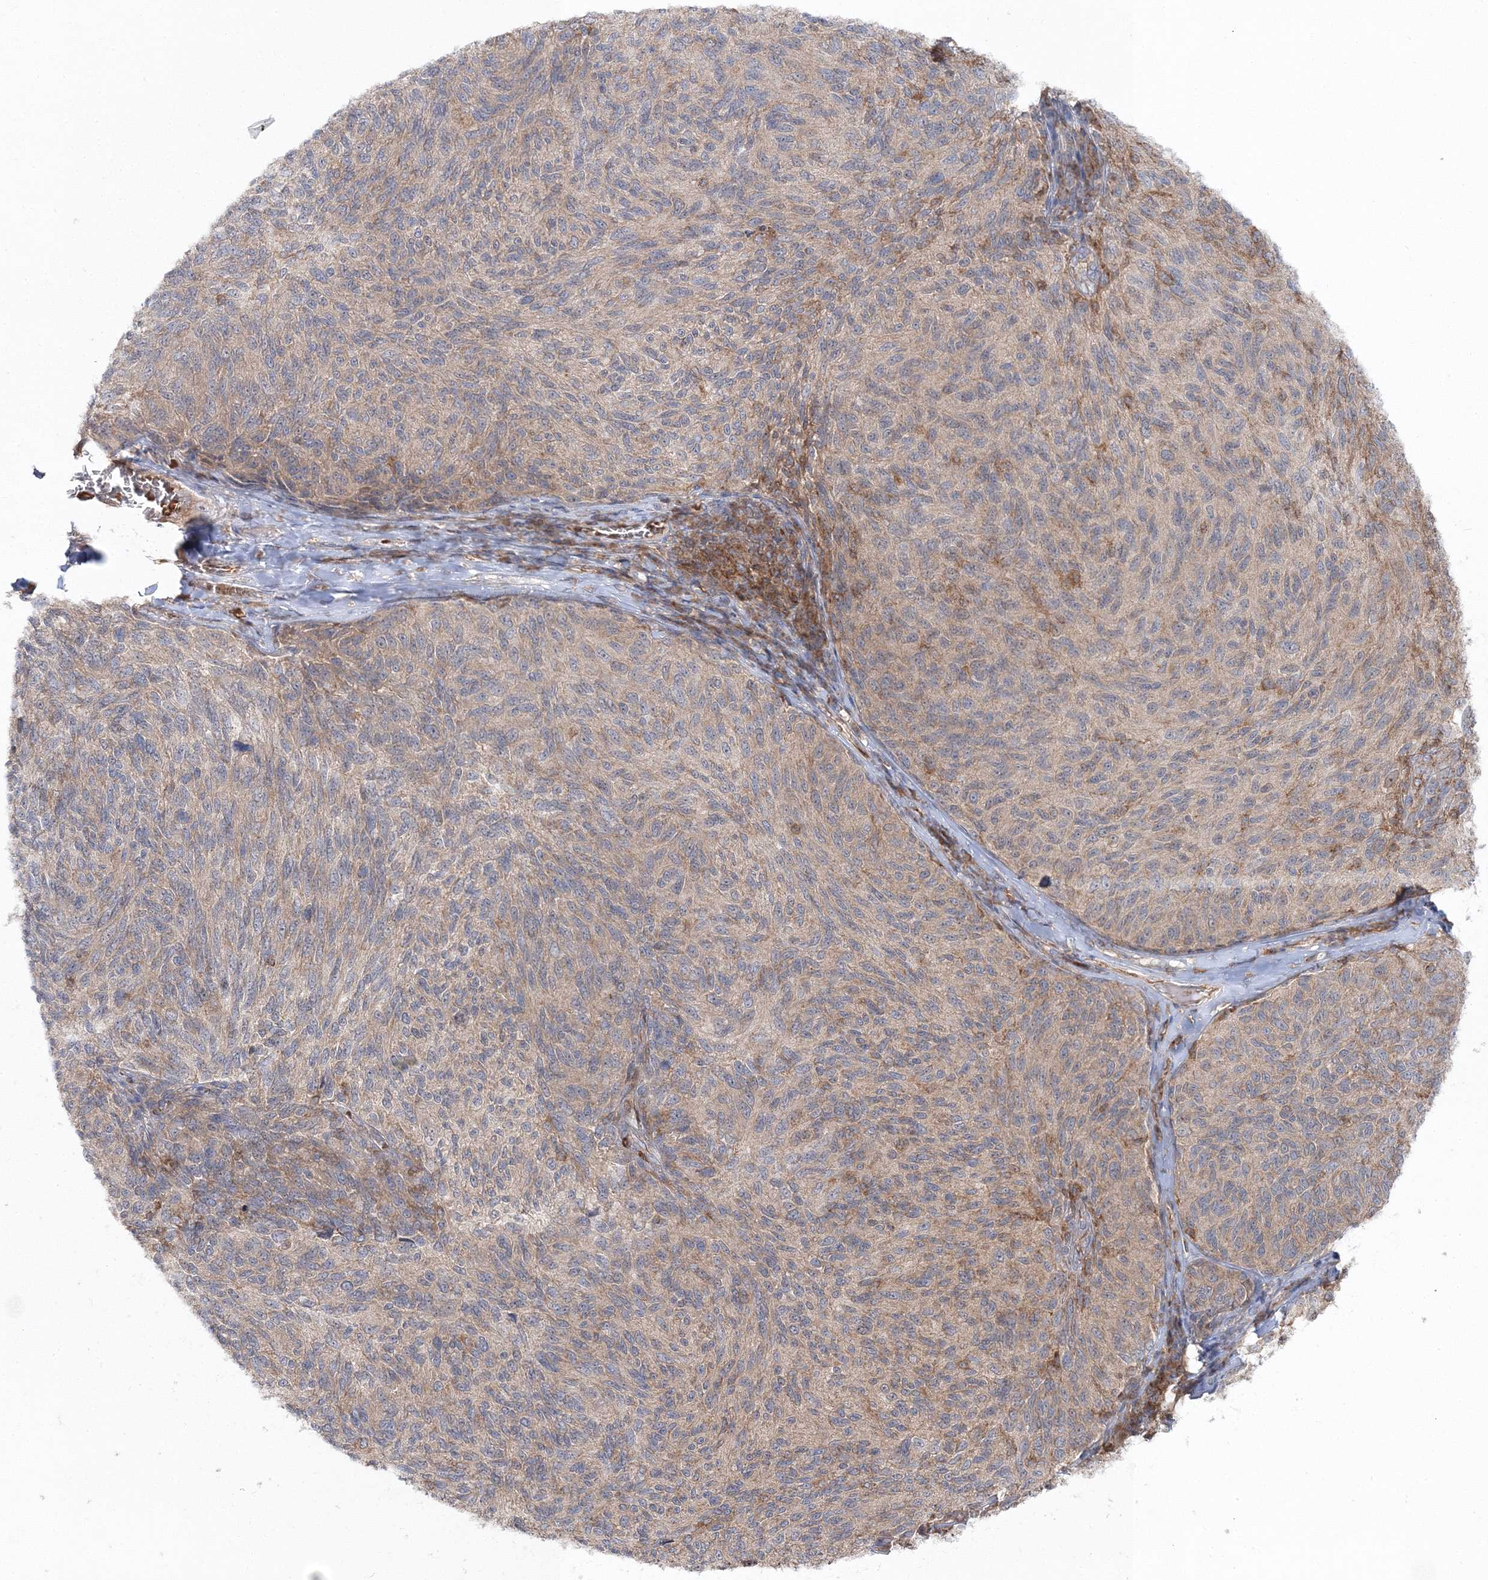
{"staining": {"intensity": "weak", "quantity": "<25%", "location": "cytoplasmic/membranous"}, "tissue": "melanoma", "cell_type": "Tumor cells", "image_type": "cancer", "snomed": [{"axis": "morphology", "description": "Malignant melanoma, NOS"}, {"axis": "topography", "description": "Skin"}], "caption": "This is an IHC photomicrograph of melanoma. There is no positivity in tumor cells.", "gene": "PCBD2", "patient": {"sex": "female", "age": 73}}